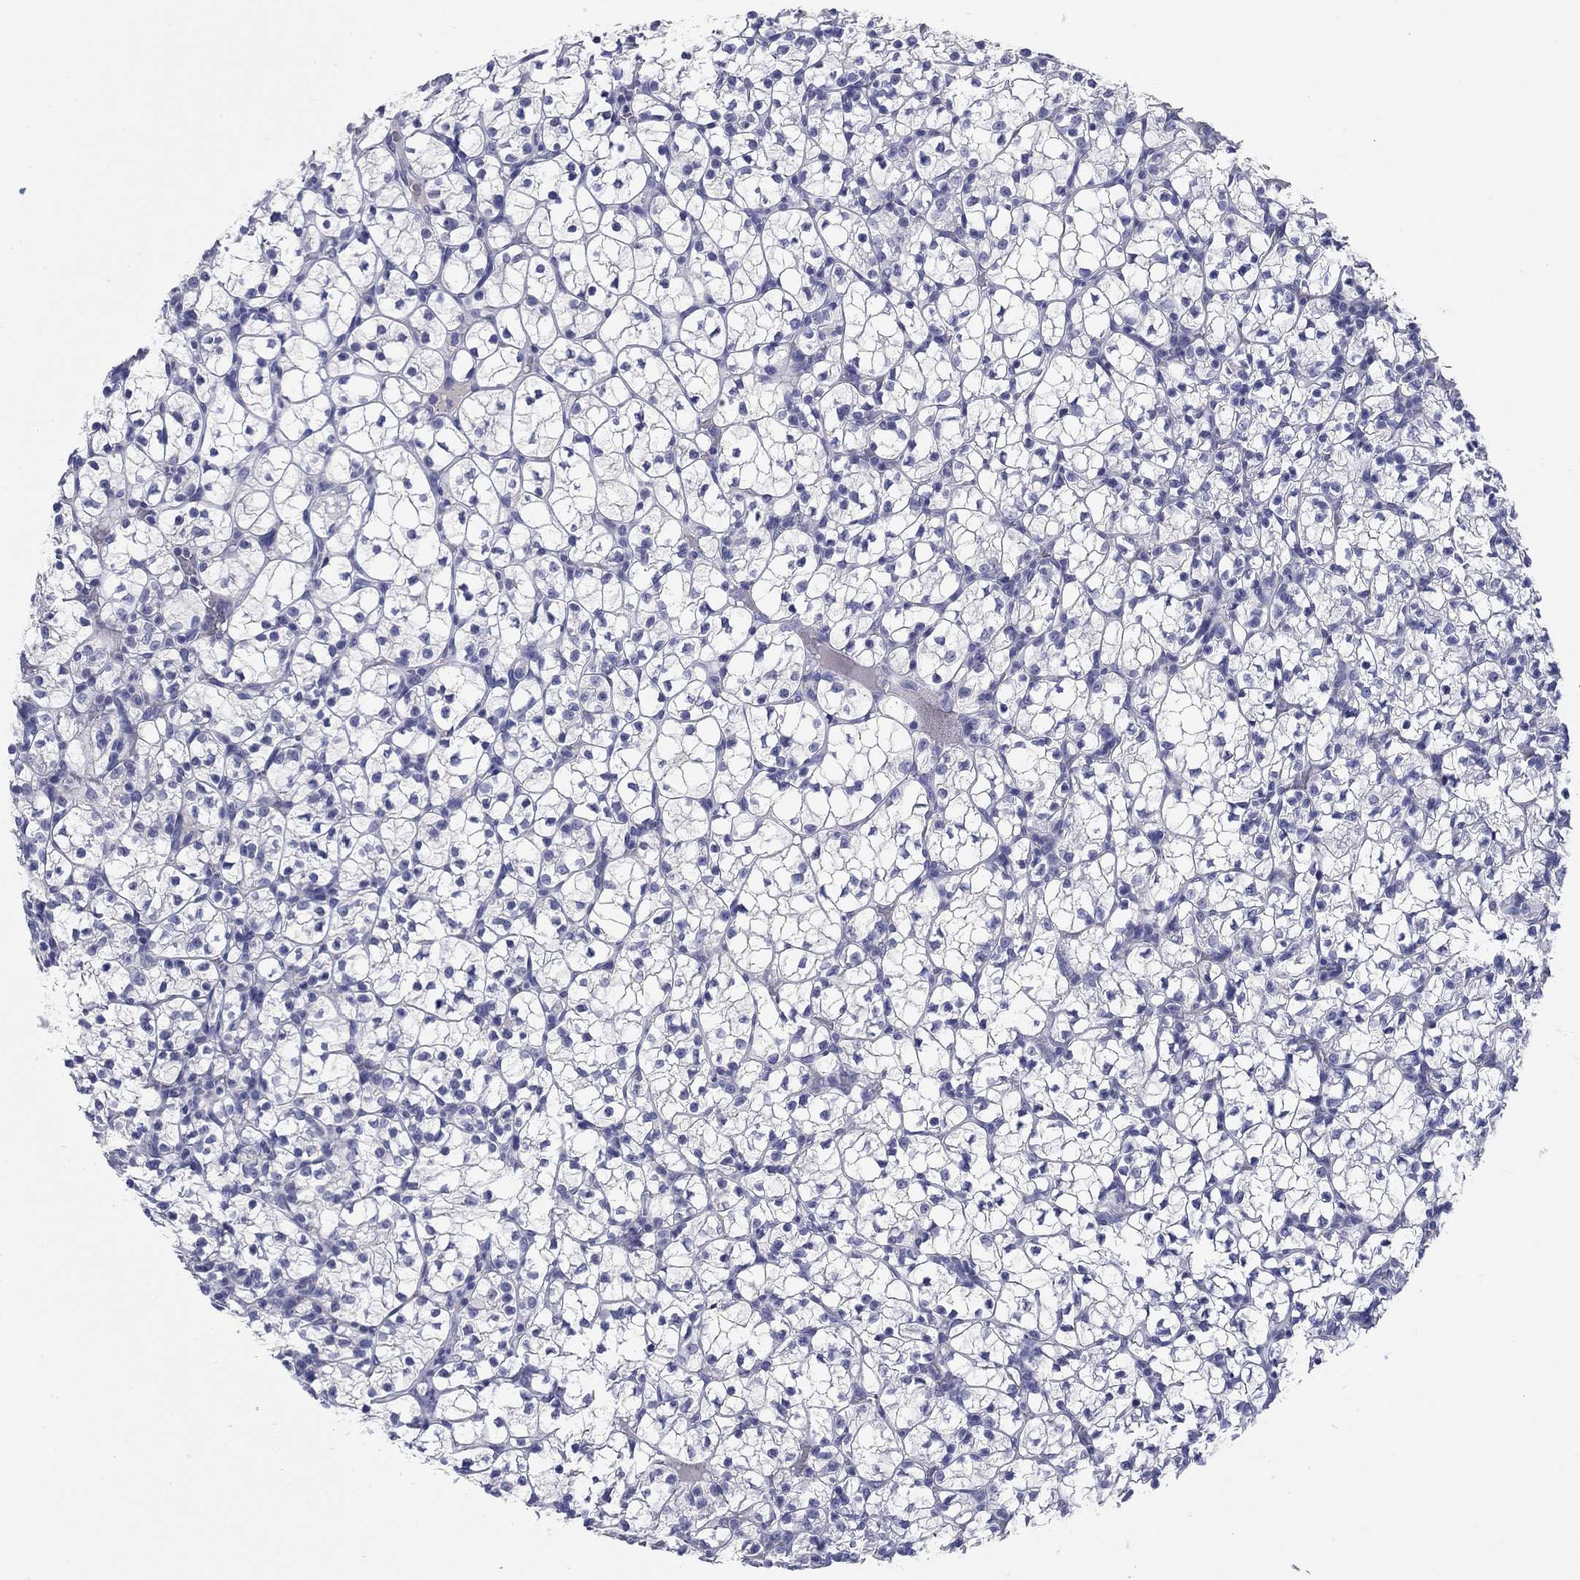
{"staining": {"intensity": "negative", "quantity": "none", "location": "none"}, "tissue": "renal cancer", "cell_type": "Tumor cells", "image_type": "cancer", "snomed": [{"axis": "morphology", "description": "Adenocarcinoma, NOS"}, {"axis": "topography", "description": "Kidney"}], "caption": "This is an immunohistochemistry (IHC) micrograph of human adenocarcinoma (renal). There is no expression in tumor cells.", "gene": "KCNH1", "patient": {"sex": "female", "age": 89}}